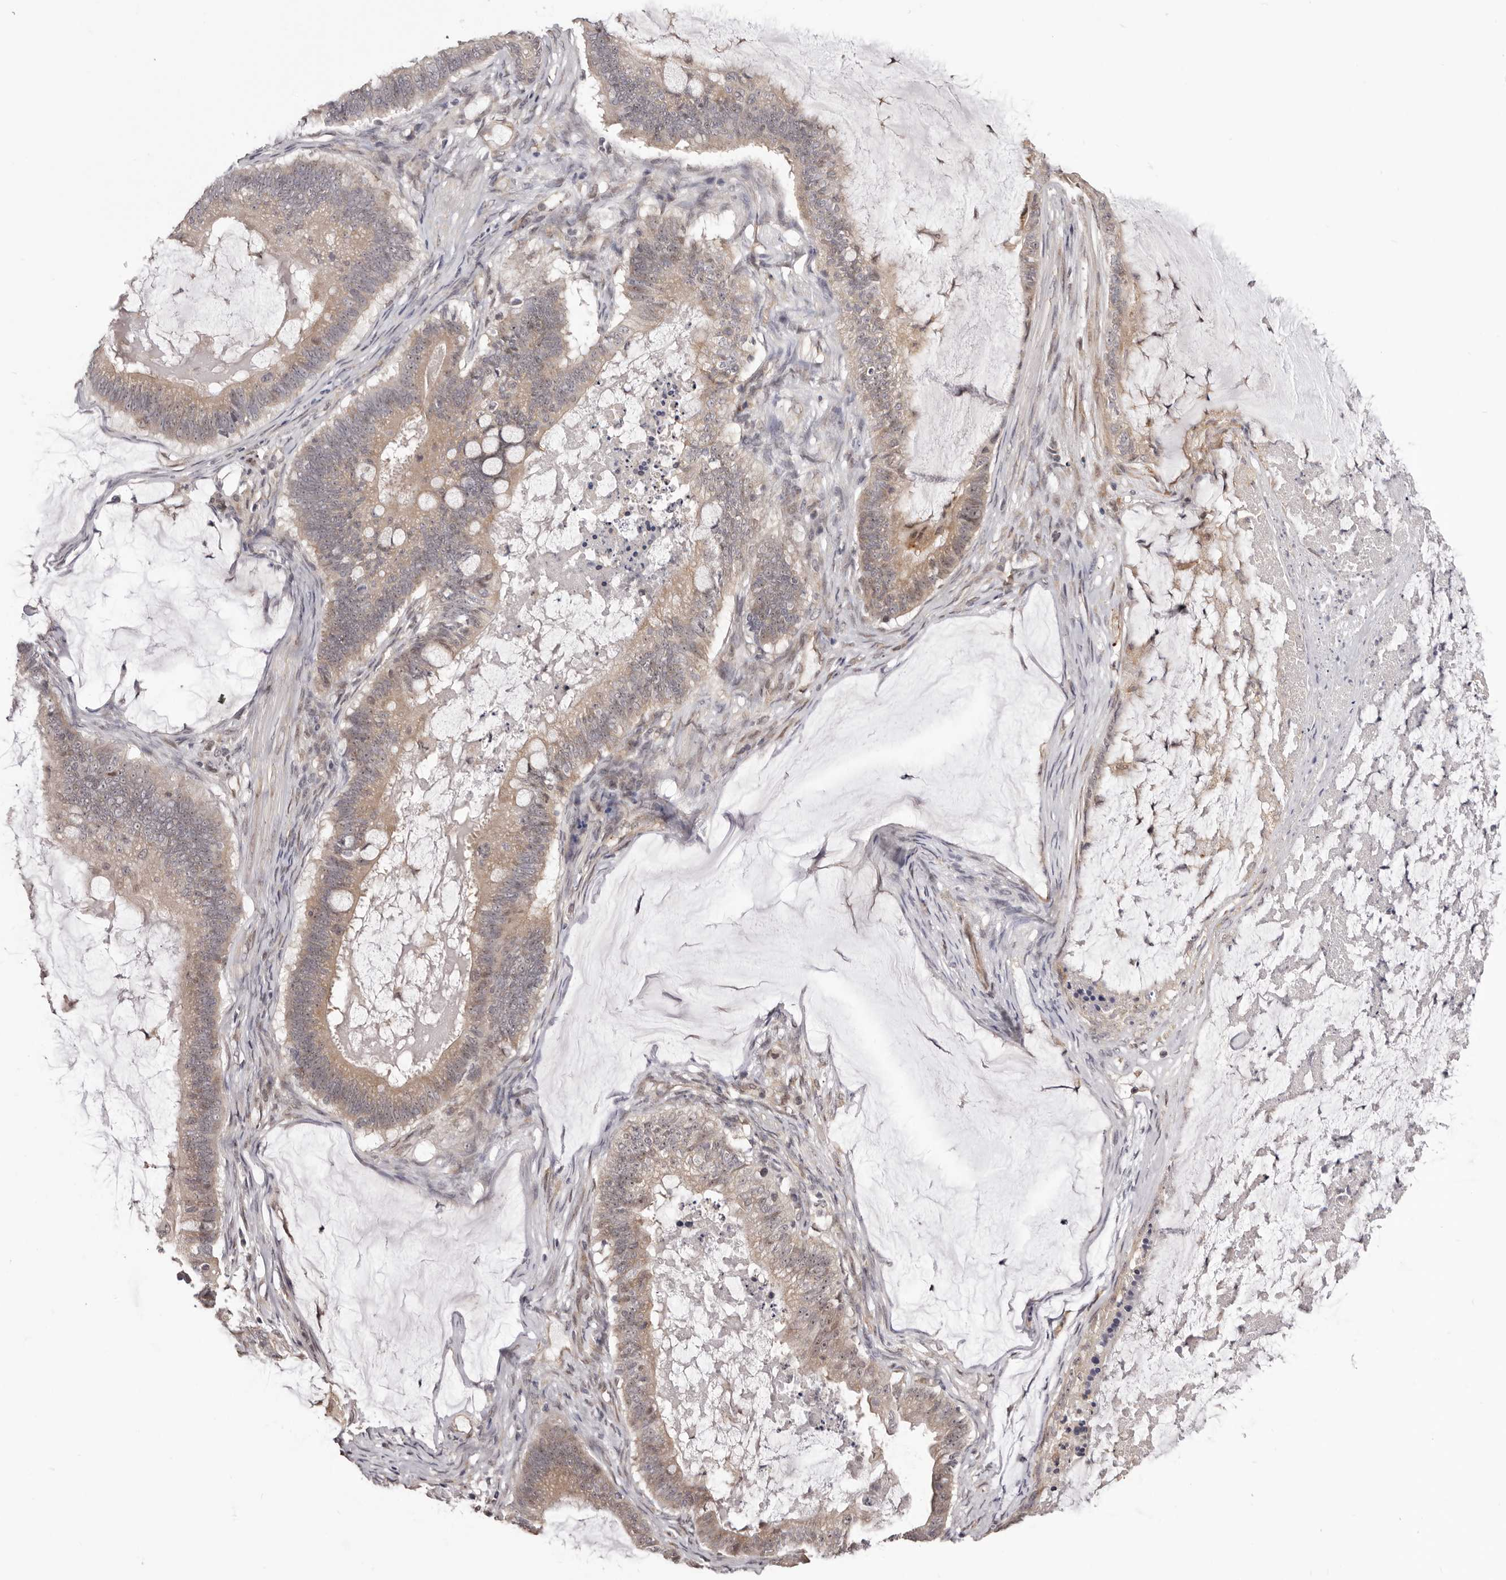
{"staining": {"intensity": "weak", "quantity": "25%-75%", "location": "cytoplasmic/membranous,nuclear"}, "tissue": "ovarian cancer", "cell_type": "Tumor cells", "image_type": "cancer", "snomed": [{"axis": "morphology", "description": "Cystadenocarcinoma, mucinous, NOS"}, {"axis": "topography", "description": "Ovary"}], "caption": "IHC photomicrograph of neoplastic tissue: ovarian cancer (mucinous cystadenocarcinoma) stained using immunohistochemistry (IHC) shows low levels of weak protein expression localized specifically in the cytoplasmic/membranous and nuclear of tumor cells, appearing as a cytoplasmic/membranous and nuclear brown color.", "gene": "NOL12", "patient": {"sex": "female", "age": 61}}